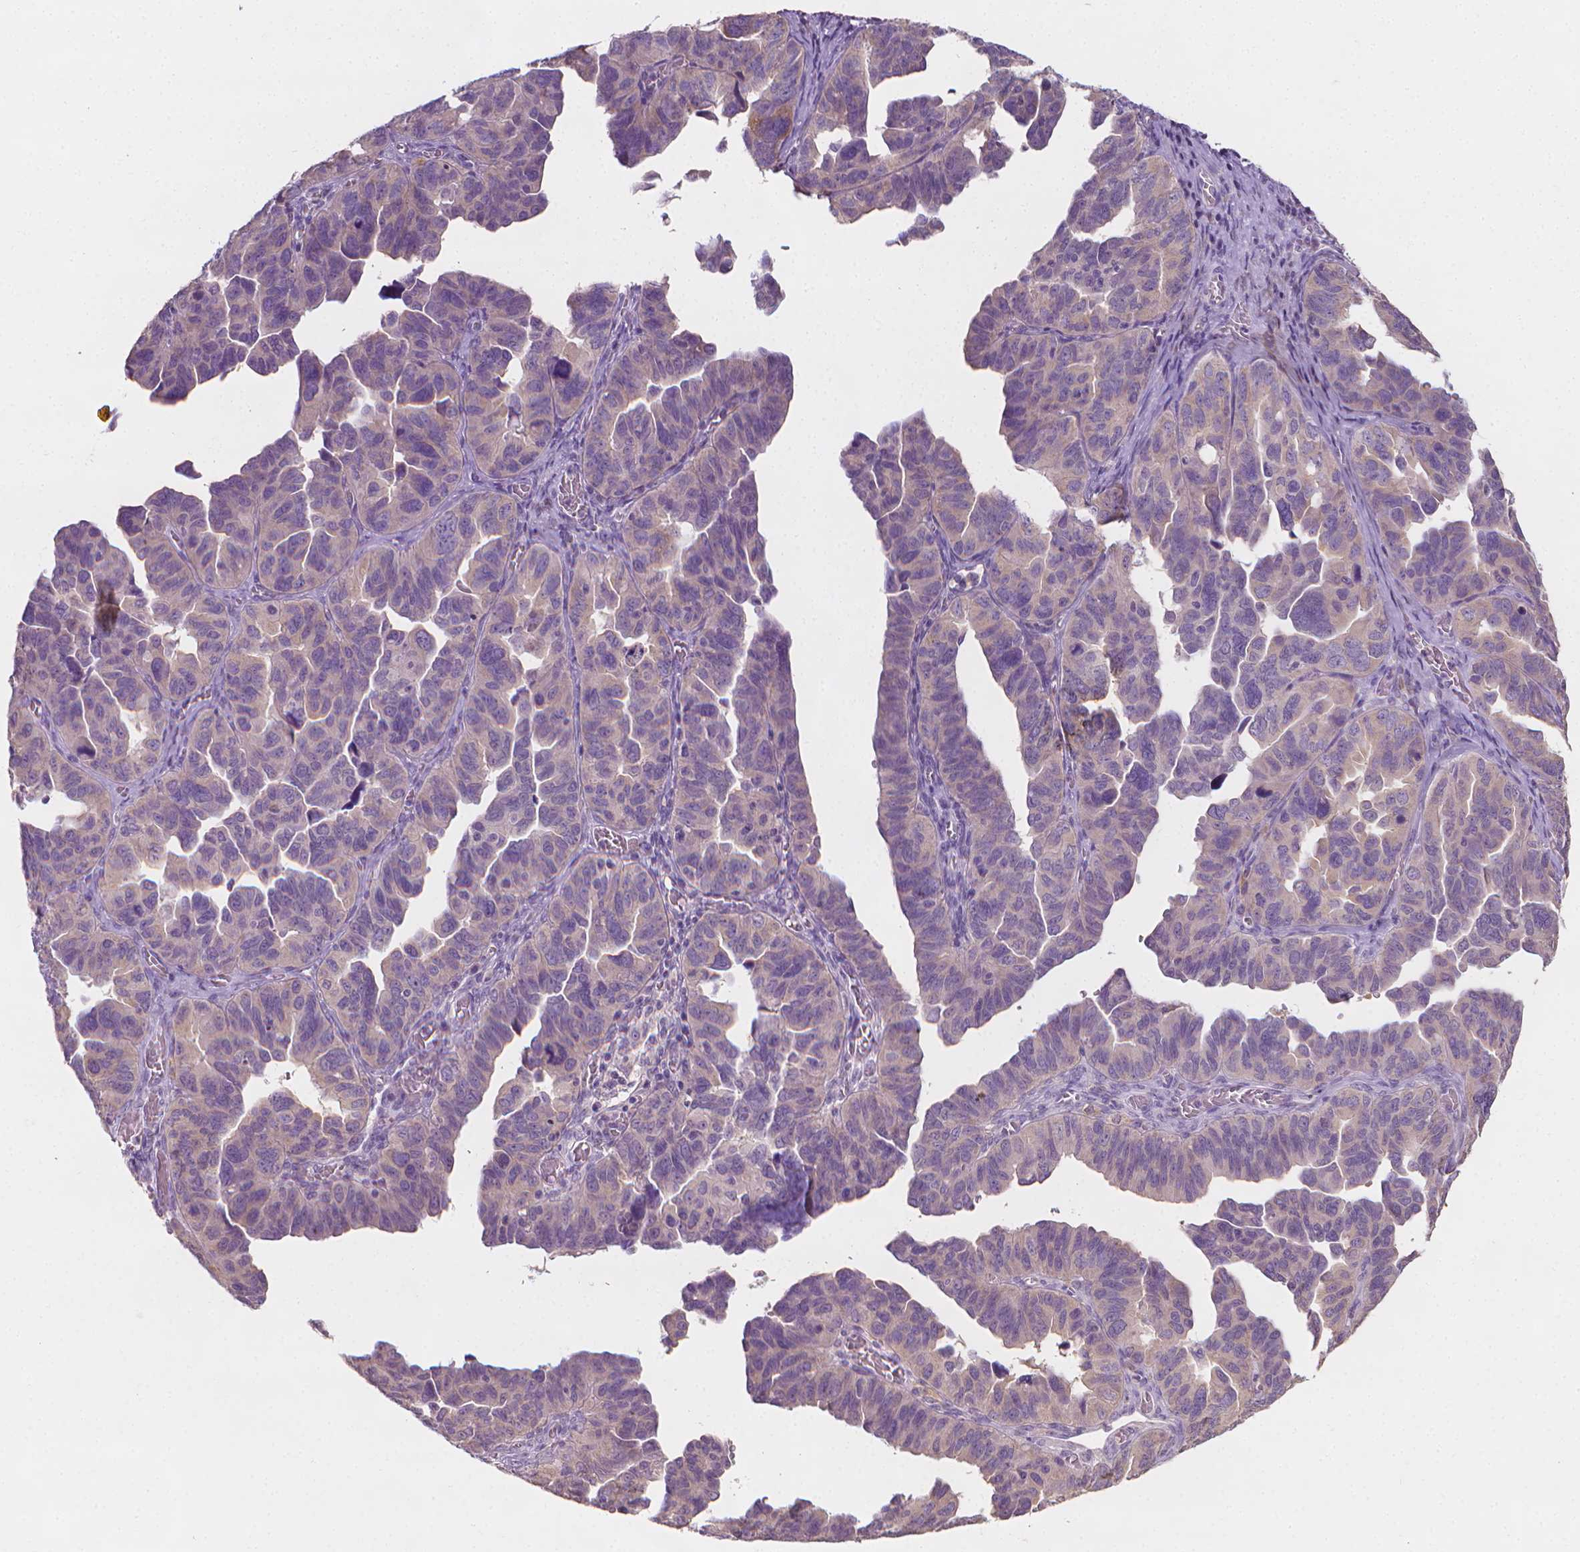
{"staining": {"intensity": "negative", "quantity": "none", "location": "none"}, "tissue": "ovarian cancer", "cell_type": "Tumor cells", "image_type": "cancer", "snomed": [{"axis": "morphology", "description": "Cystadenocarcinoma, serous, NOS"}, {"axis": "topography", "description": "Ovary"}], "caption": "Photomicrograph shows no significant protein staining in tumor cells of ovarian cancer.", "gene": "FASN", "patient": {"sex": "female", "age": 64}}